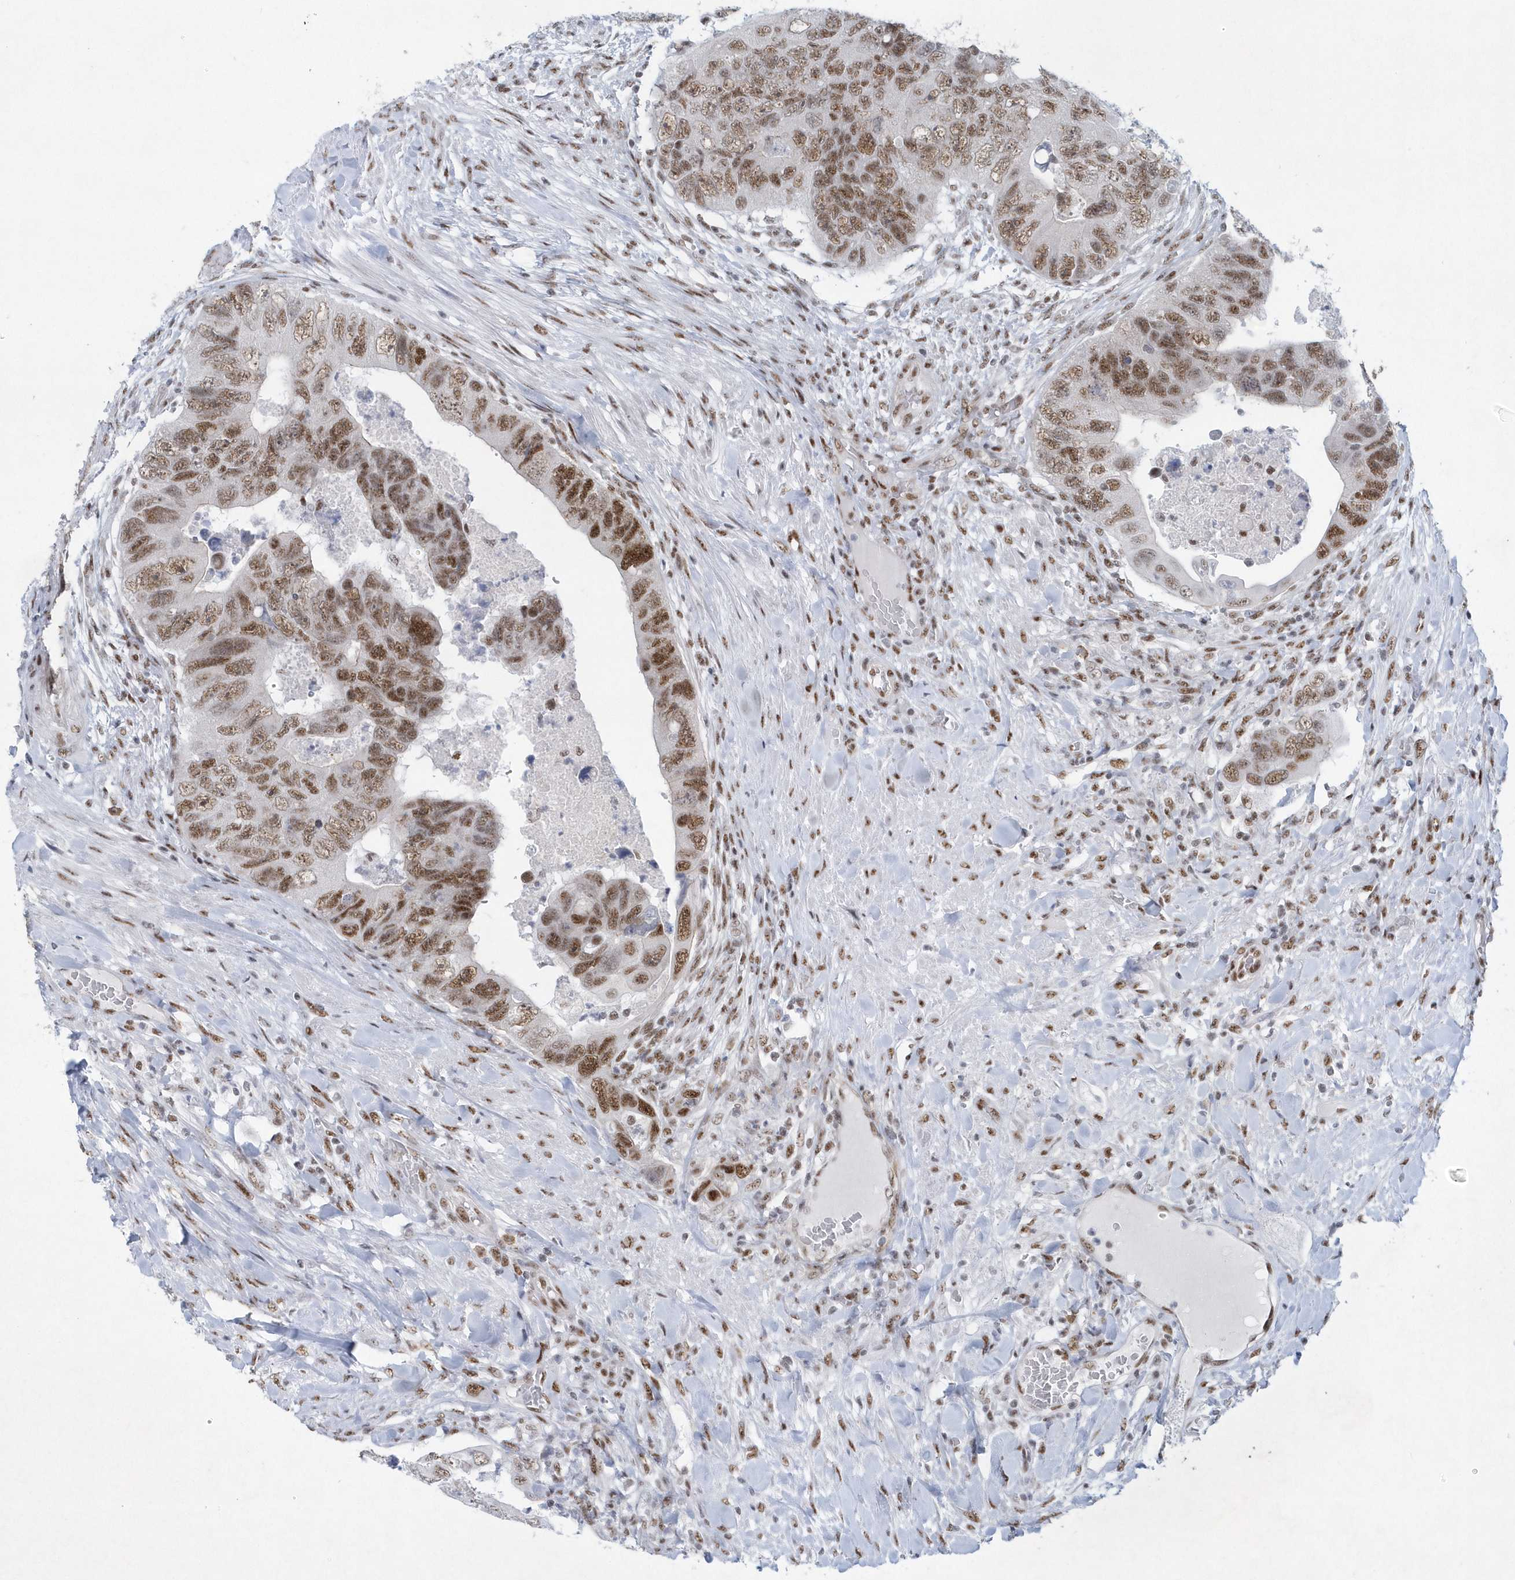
{"staining": {"intensity": "moderate", "quantity": ">75%", "location": "nuclear"}, "tissue": "colorectal cancer", "cell_type": "Tumor cells", "image_type": "cancer", "snomed": [{"axis": "morphology", "description": "Adenocarcinoma, NOS"}, {"axis": "topography", "description": "Rectum"}], "caption": "Immunohistochemistry of human colorectal cancer exhibits medium levels of moderate nuclear positivity in about >75% of tumor cells.", "gene": "DCLRE1A", "patient": {"sex": "male", "age": 63}}